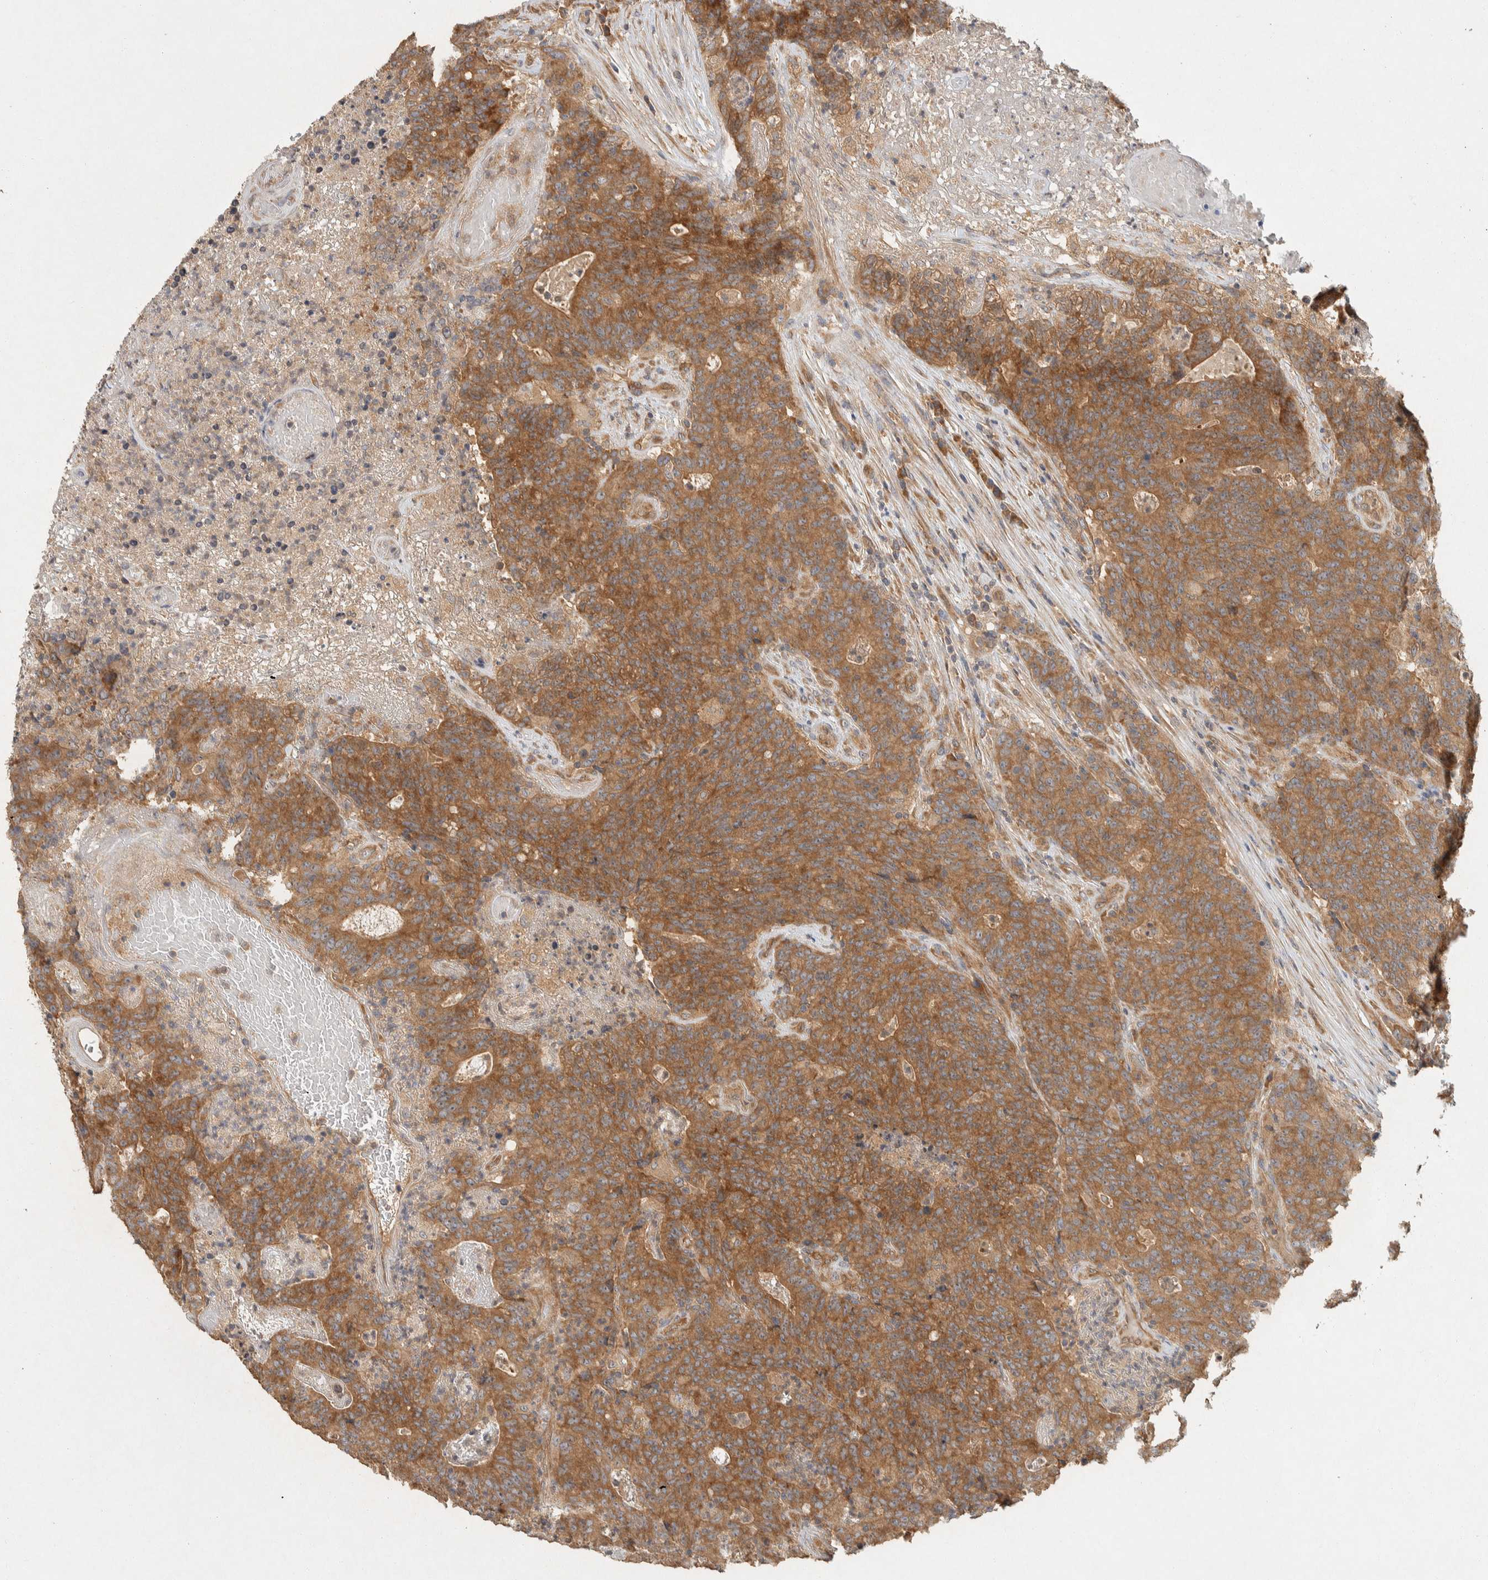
{"staining": {"intensity": "moderate", "quantity": ">75%", "location": "cytoplasmic/membranous"}, "tissue": "colorectal cancer", "cell_type": "Tumor cells", "image_type": "cancer", "snomed": [{"axis": "morphology", "description": "Normal tissue, NOS"}, {"axis": "morphology", "description": "Adenocarcinoma, NOS"}, {"axis": "topography", "description": "Colon"}], "caption": "Protein analysis of adenocarcinoma (colorectal) tissue shows moderate cytoplasmic/membranous staining in about >75% of tumor cells.", "gene": "PXK", "patient": {"sex": "female", "age": 75}}